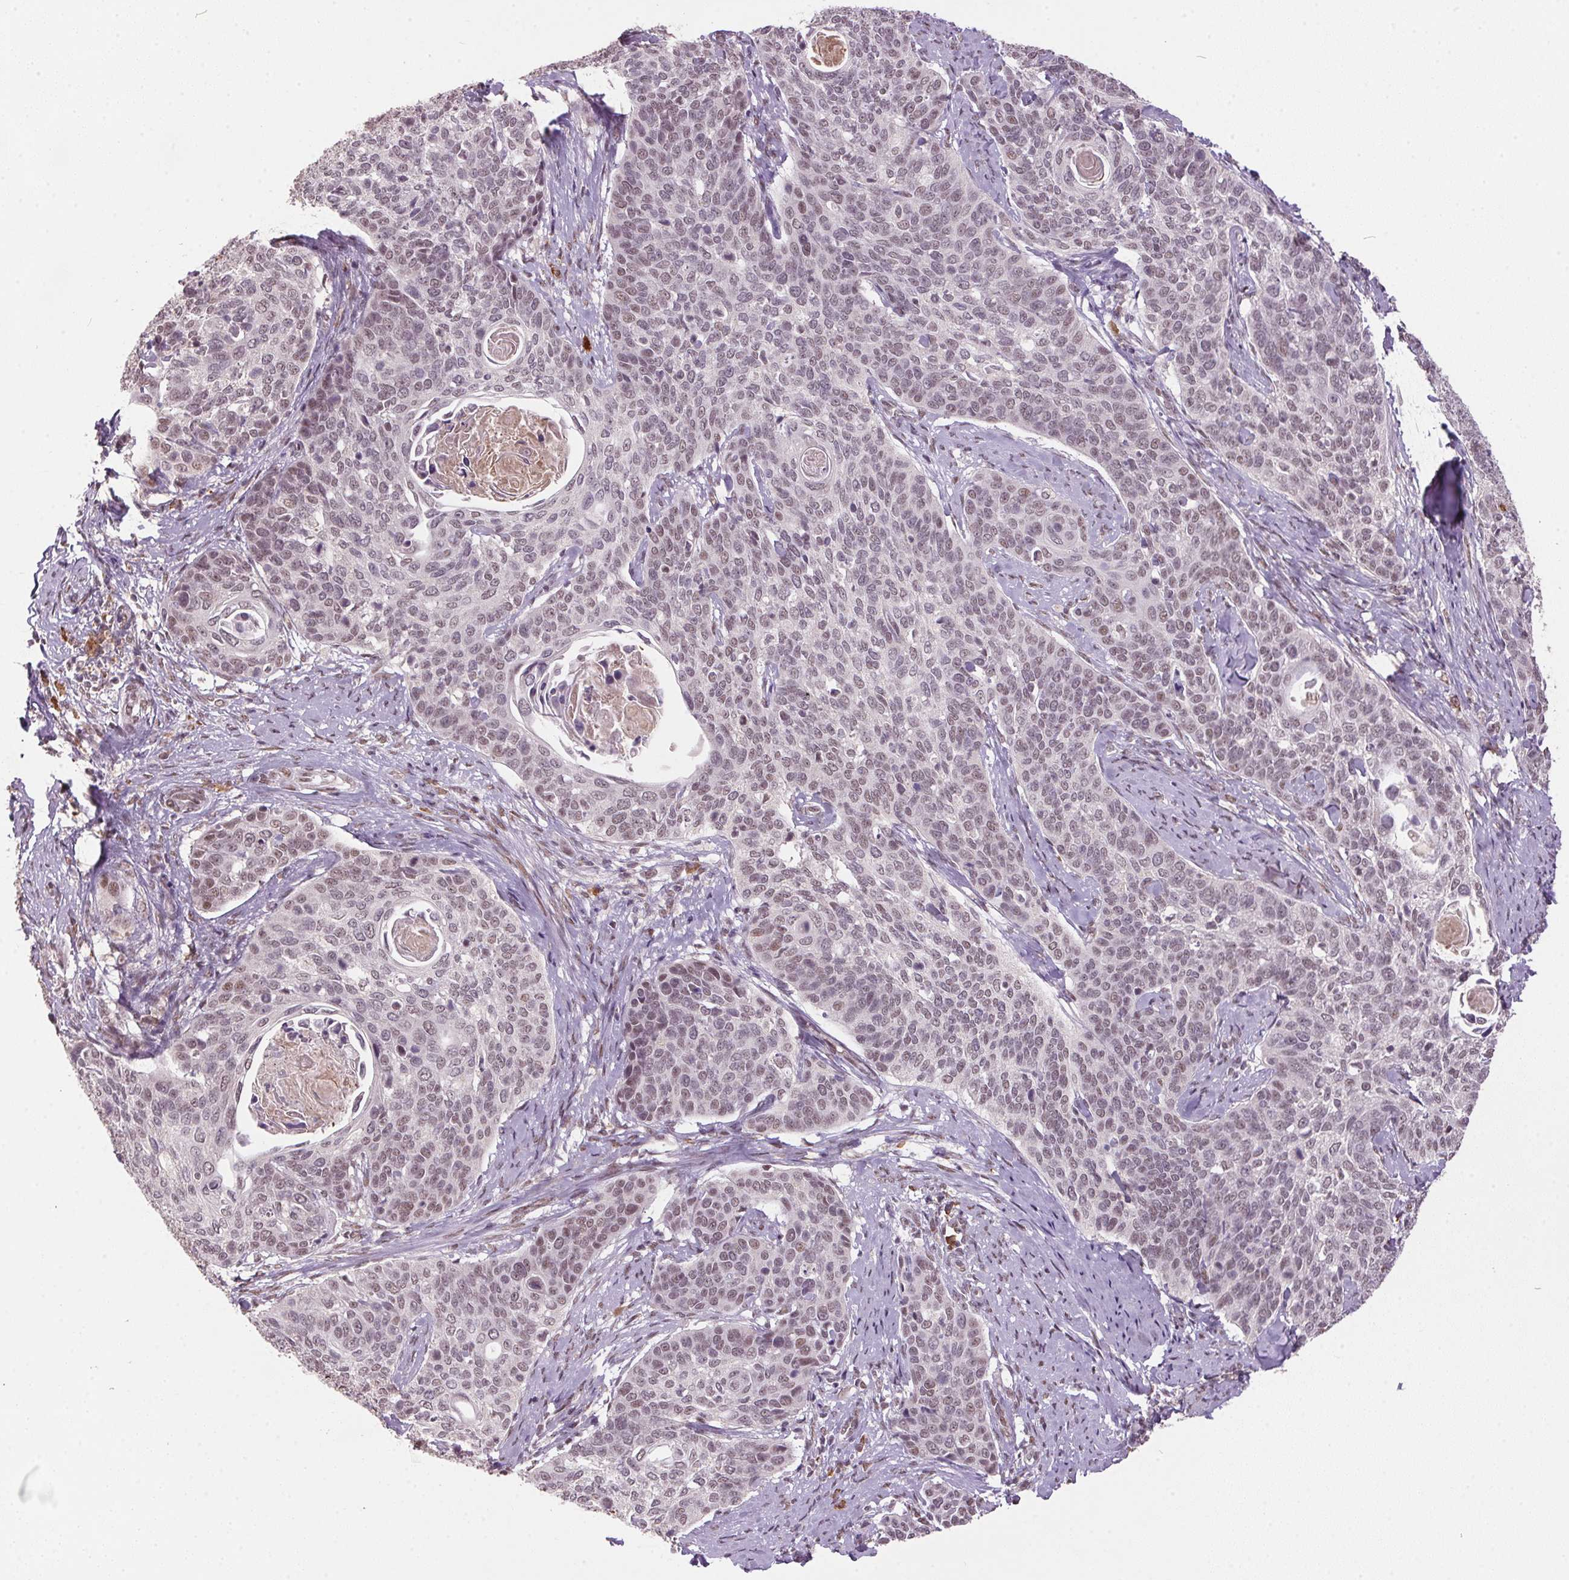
{"staining": {"intensity": "weak", "quantity": "25%-75%", "location": "nuclear"}, "tissue": "cervical cancer", "cell_type": "Tumor cells", "image_type": "cancer", "snomed": [{"axis": "morphology", "description": "Squamous cell carcinoma, NOS"}, {"axis": "topography", "description": "Cervix"}], "caption": "Weak nuclear protein positivity is identified in about 25%-75% of tumor cells in squamous cell carcinoma (cervical).", "gene": "ZBTB4", "patient": {"sex": "female", "age": 69}}